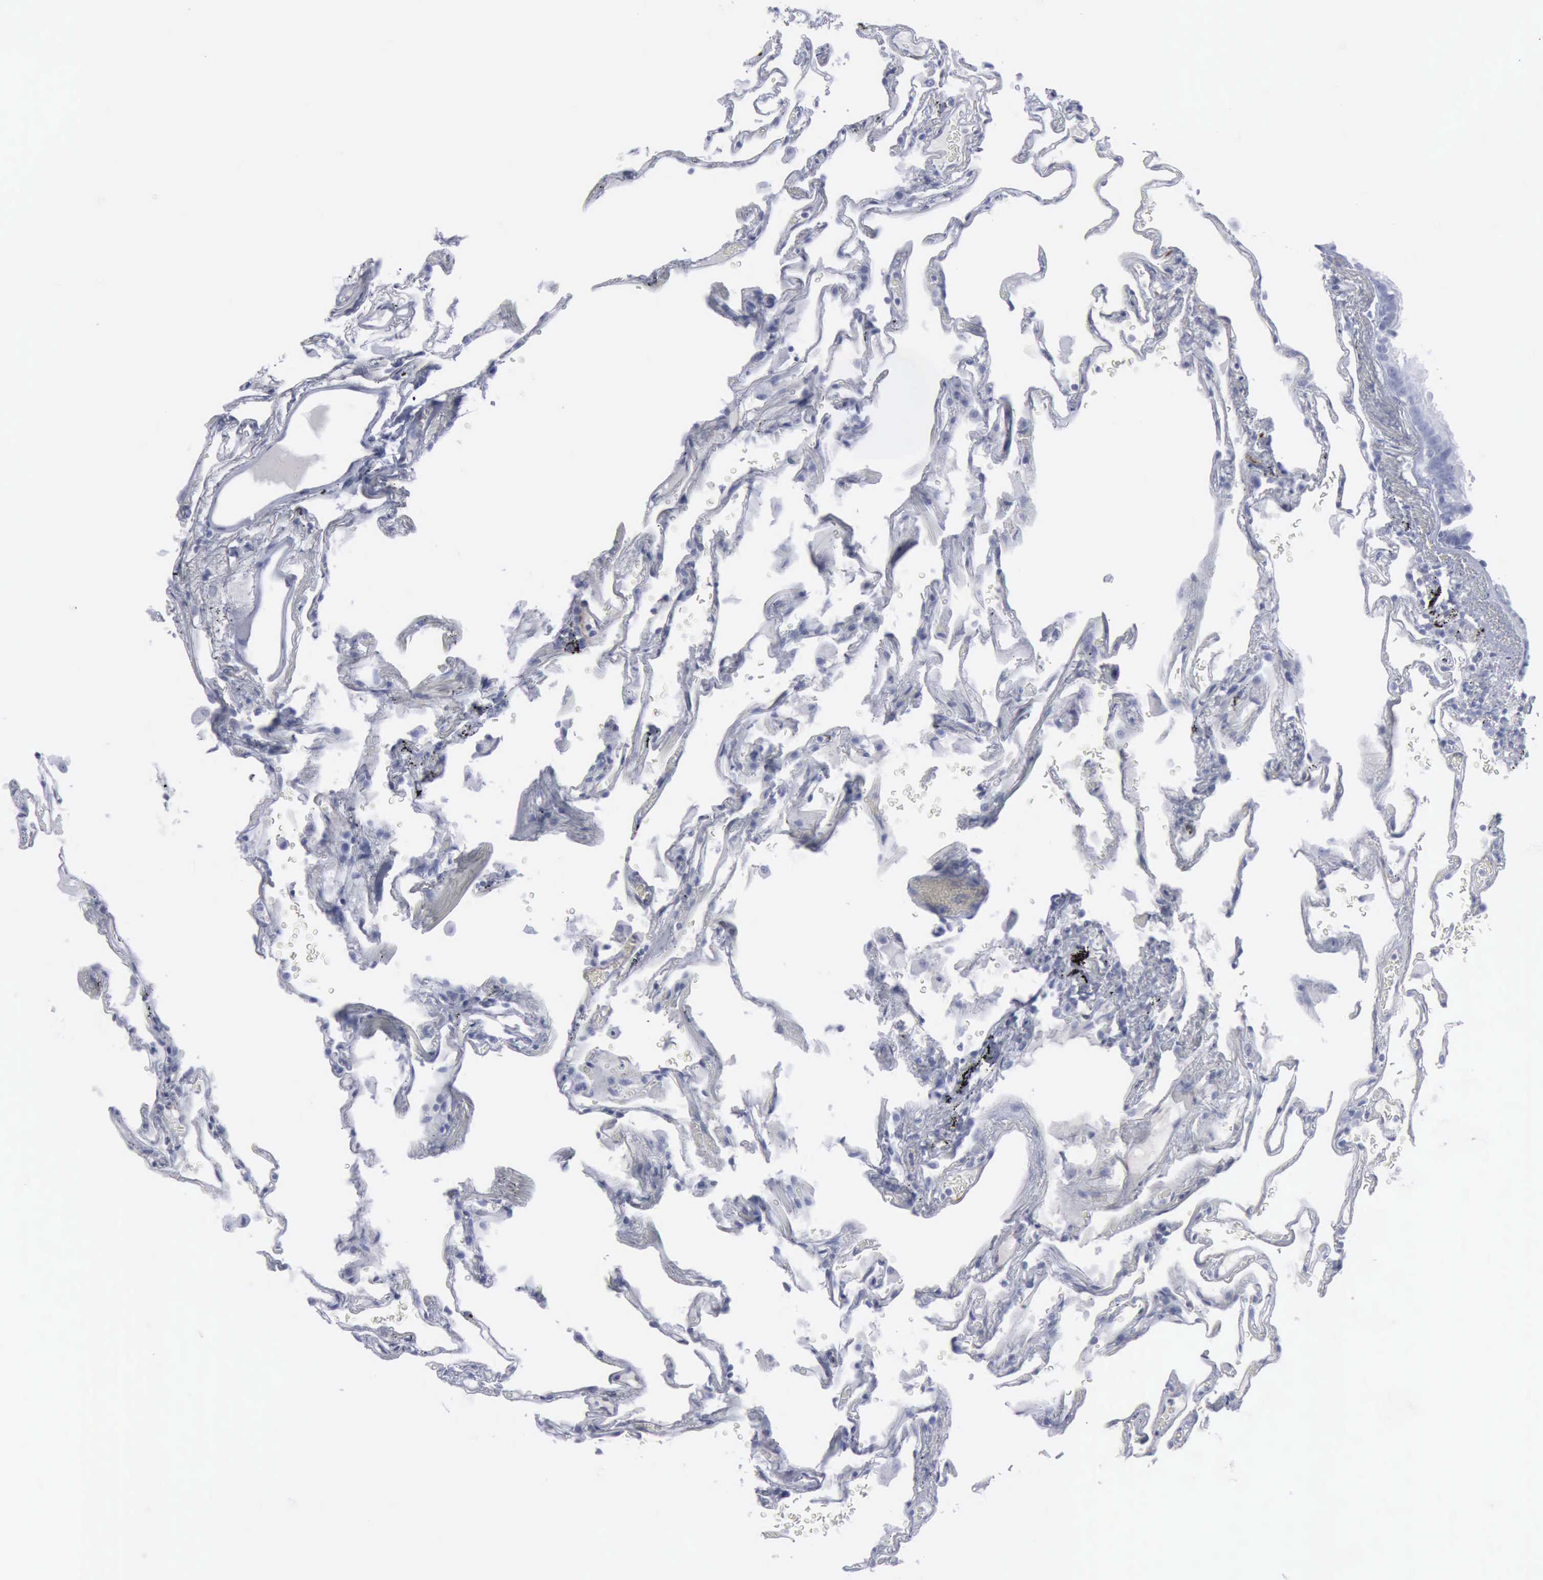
{"staining": {"intensity": "negative", "quantity": "none", "location": "none"}, "tissue": "lung", "cell_type": "Alveolar cells", "image_type": "normal", "snomed": [{"axis": "morphology", "description": "Normal tissue, NOS"}, {"axis": "morphology", "description": "Inflammation, NOS"}, {"axis": "topography", "description": "Lung"}], "caption": "The immunohistochemistry histopathology image has no significant expression in alveolar cells of lung.", "gene": "VCAM1", "patient": {"sex": "male", "age": 69}}